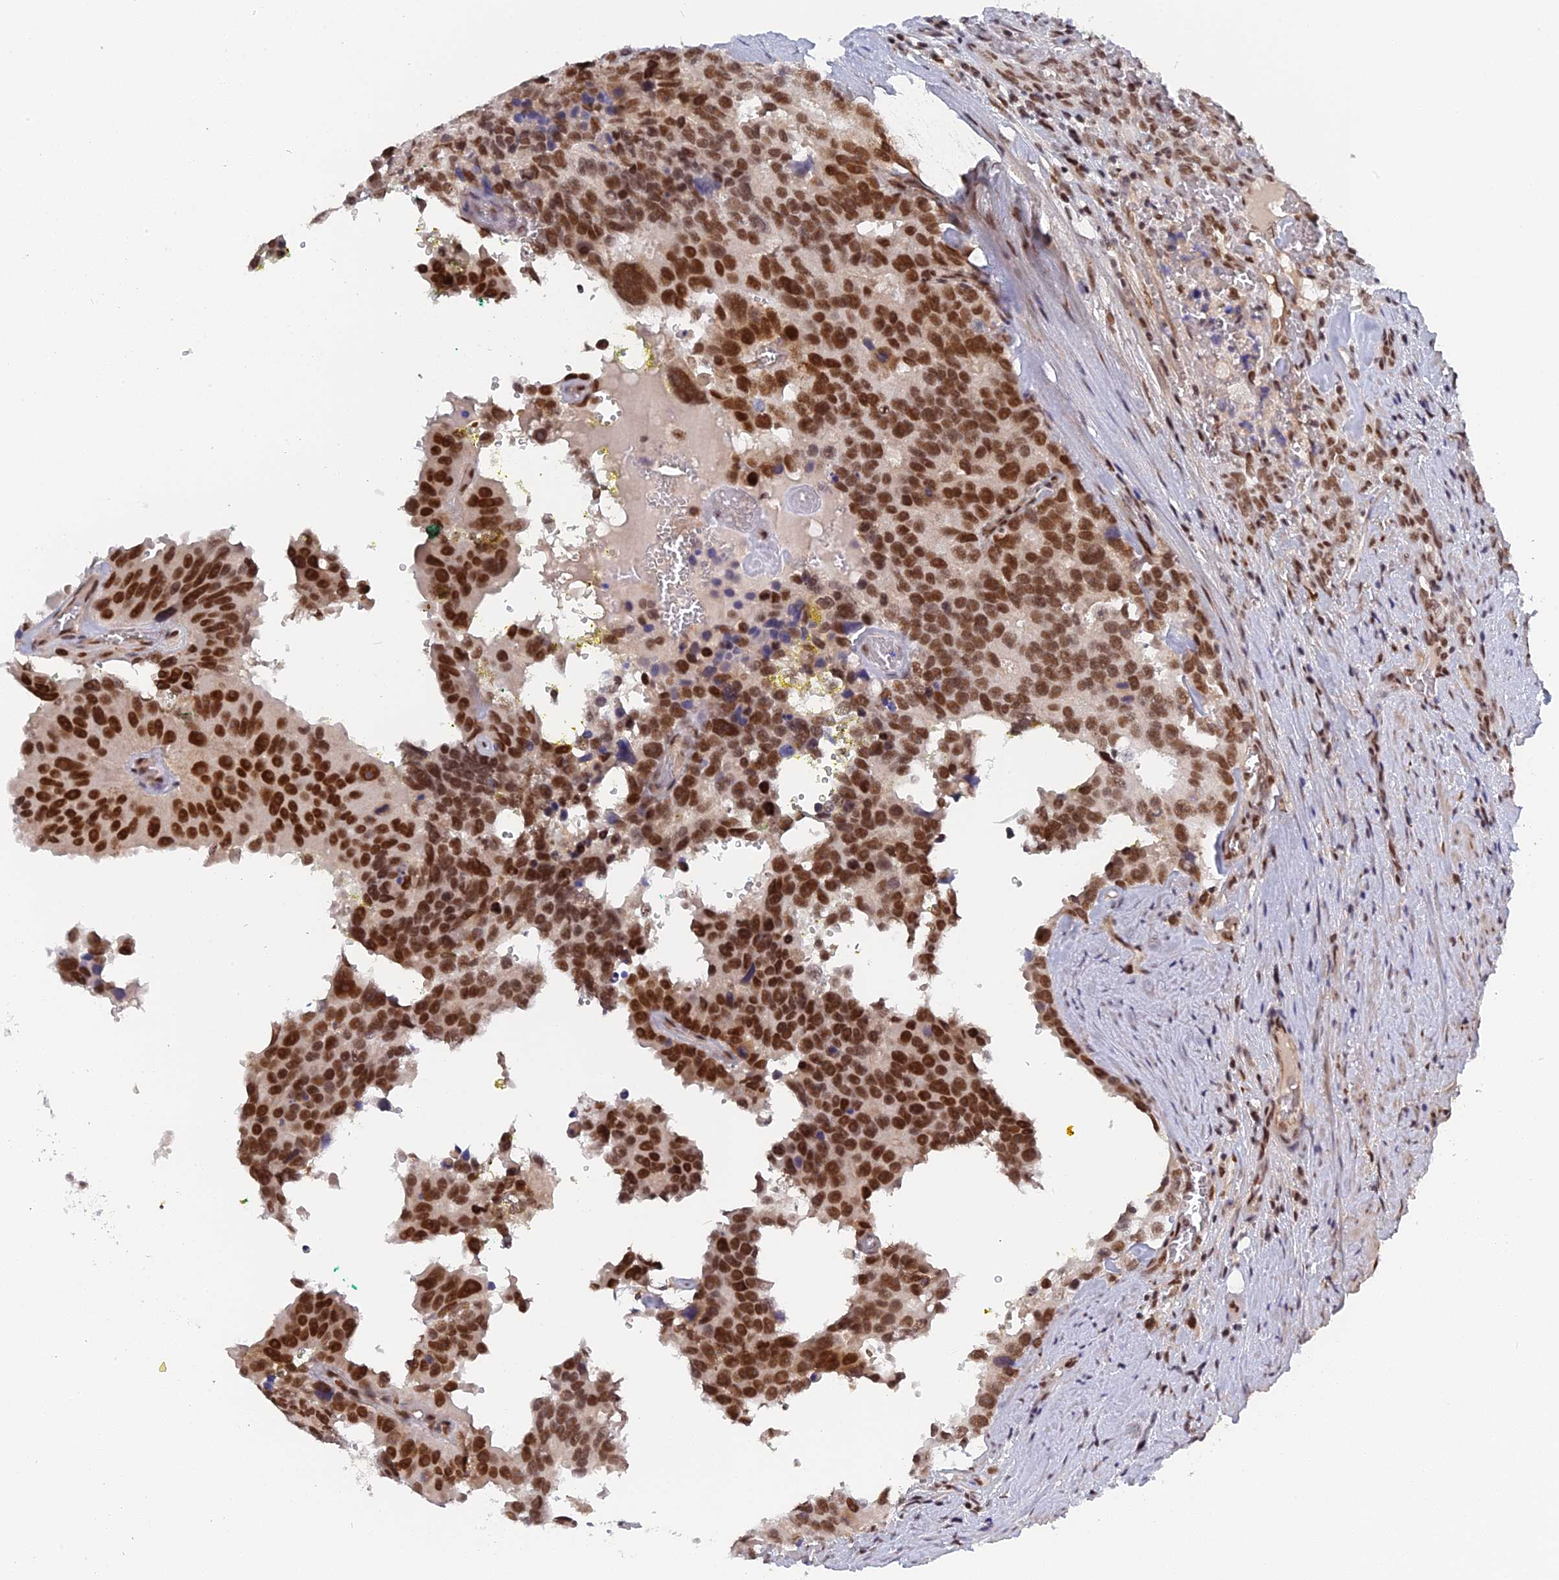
{"staining": {"intensity": "strong", "quantity": ">75%", "location": "nuclear"}, "tissue": "prostate cancer", "cell_type": "Tumor cells", "image_type": "cancer", "snomed": [{"axis": "morphology", "description": "Adenocarcinoma, High grade"}, {"axis": "topography", "description": "Prostate"}], "caption": "Prostate cancer (high-grade adenocarcinoma) stained for a protein (brown) displays strong nuclear positive expression in approximately >75% of tumor cells.", "gene": "CCDC85A", "patient": {"sex": "male", "age": 71}}